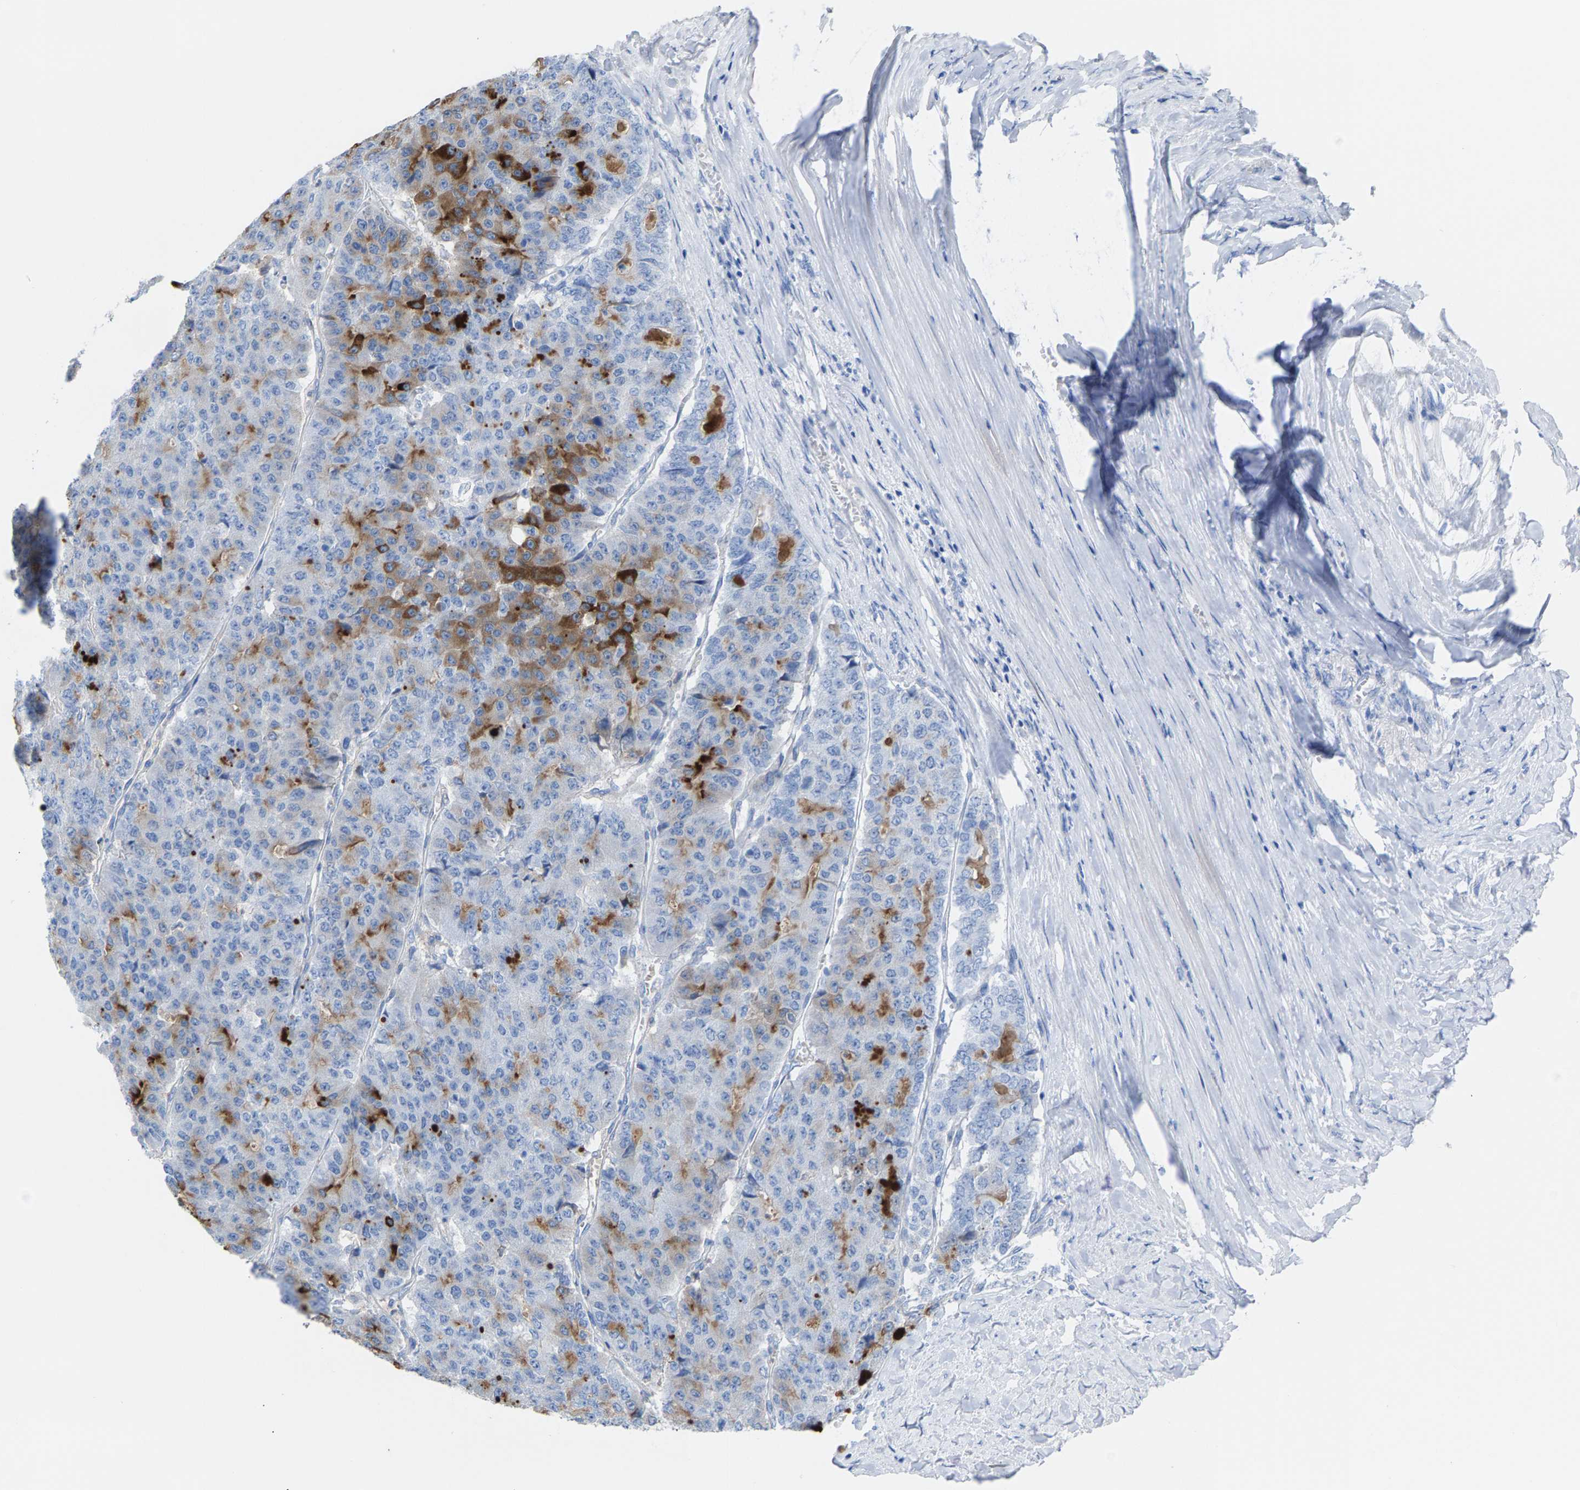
{"staining": {"intensity": "moderate", "quantity": "<25%", "location": "cytoplasmic/membranous"}, "tissue": "pancreatic cancer", "cell_type": "Tumor cells", "image_type": "cancer", "snomed": [{"axis": "morphology", "description": "Adenocarcinoma, NOS"}, {"axis": "topography", "description": "Pancreas"}], "caption": "A micrograph of pancreatic cancer stained for a protein displays moderate cytoplasmic/membranous brown staining in tumor cells. (Brightfield microscopy of DAB IHC at high magnification).", "gene": "CPA1", "patient": {"sex": "male", "age": 50}}